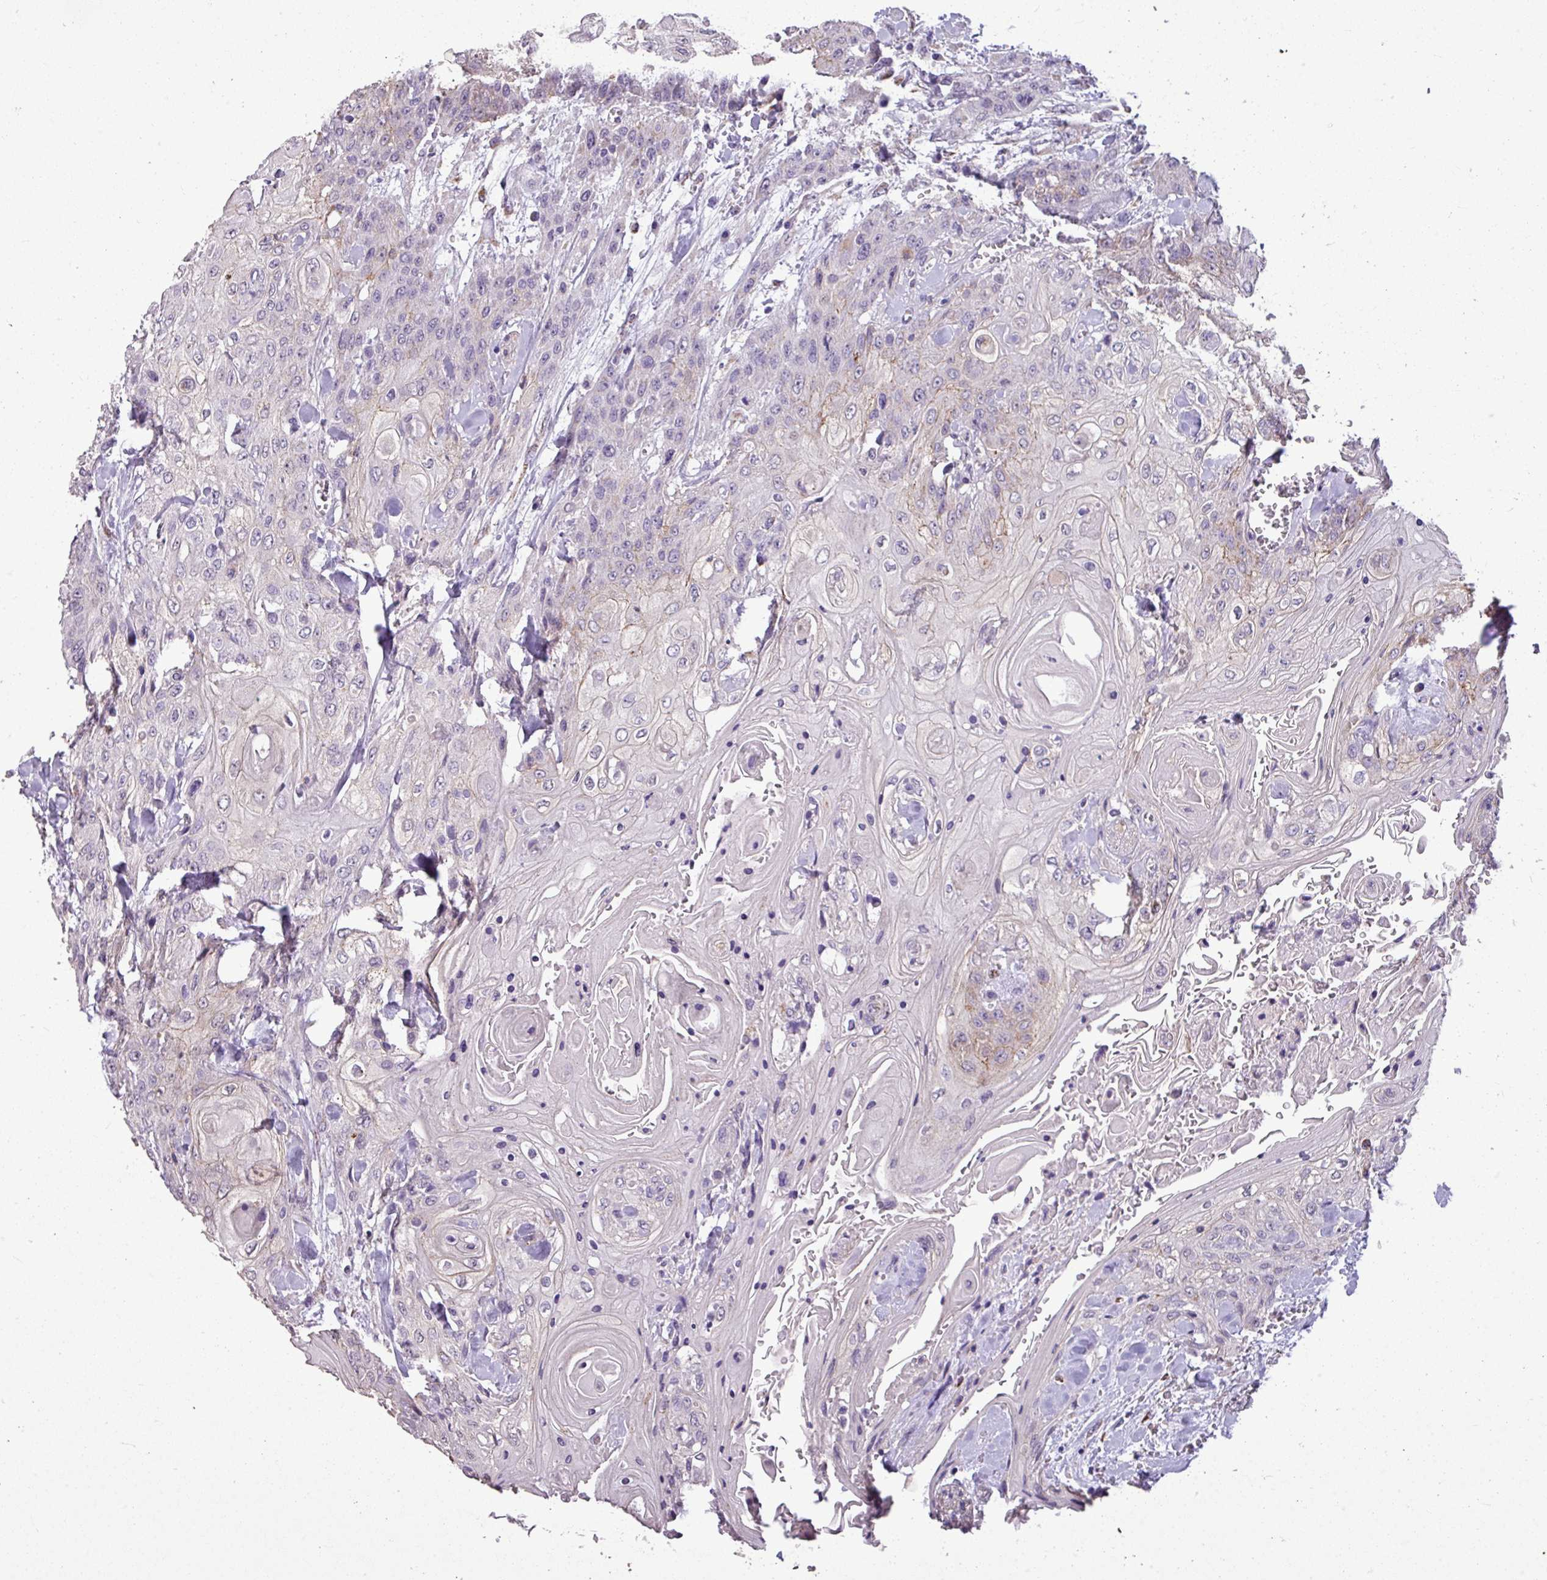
{"staining": {"intensity": "negative", "quantity": "none", "location": "none"}, "tissue": "head and neck cancer", "cell_type": "Tumor cells", "image_type": "cancer", "snomed": [{"axis": "morphology", "description": "Squamous cell carcinoma, NOS"}, {"axis": "topography", "description": "Head-Neck"}], "caption": "Human head and neck cancer (squamous cell carcinoma) stained for a protein using immunohistochemistry (IHC) exhibits no expression in tumor cells.", "gene": "ALDH2", "patient": {"sex": "female", "age": 43}}